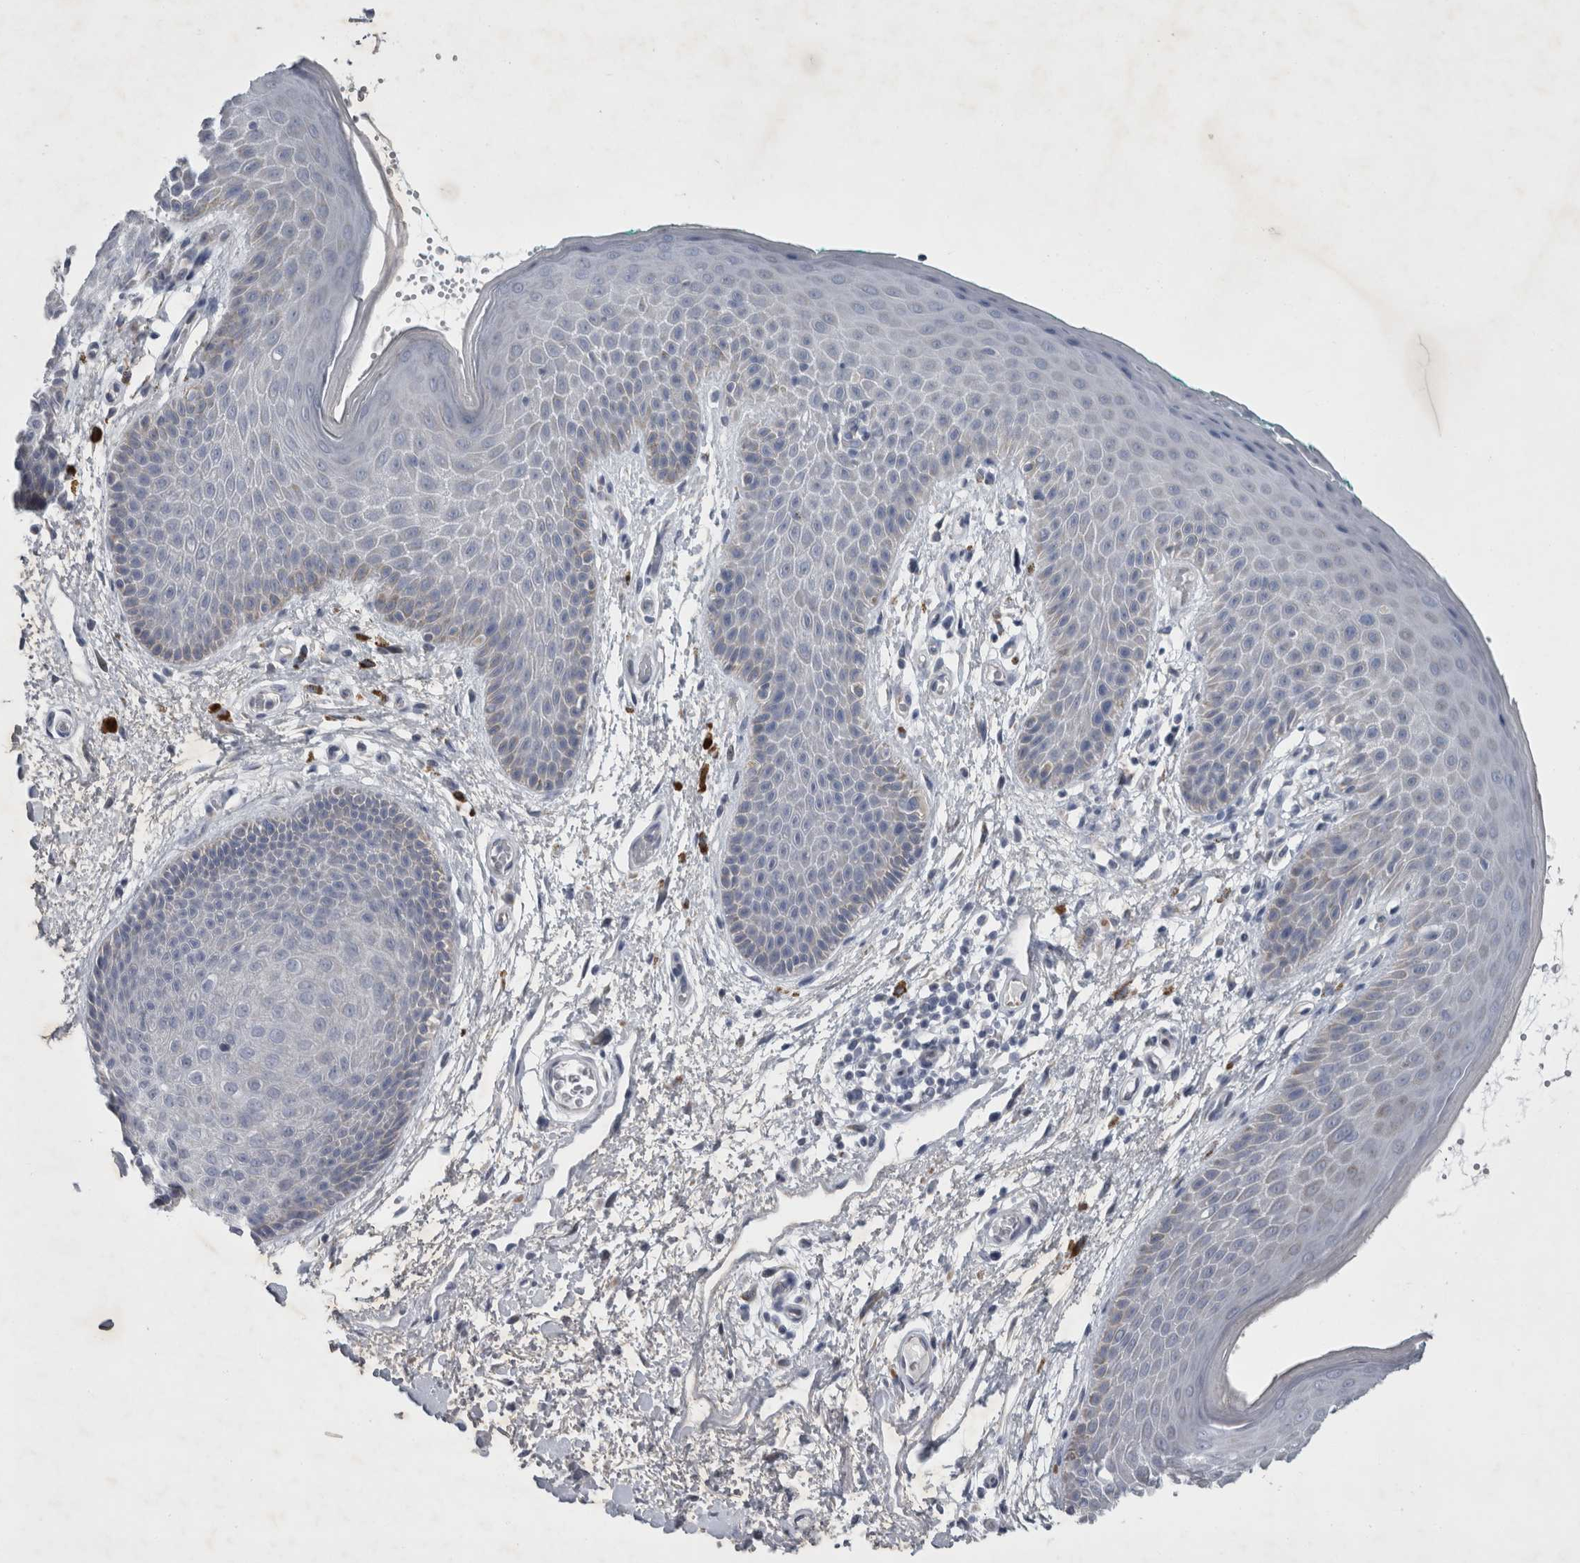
{"staining": {"intensity": "moderate", "quantity": "<25%", "location": "cytoplasmic/membranous"}, "tissue": "skin", "cell_type": "Epidermal cells", "image_type": "normal", "snomed": [{"axis": "morphology", "description": "Normal tissue, NOS"}, {"axis": "topography", "description": "Anal"}], "caption": "IHC photomicrograph of normal skin: human skin stained using immunohistochemistry displays low levels of moderate protein expression localized specifically in the cytoplasmic/membranous of epidermal cells, appearing as a cytoplasmic/membranous brown color.", "gene": "FXYD7", "patient": {"sex": "male", "age": 74}}